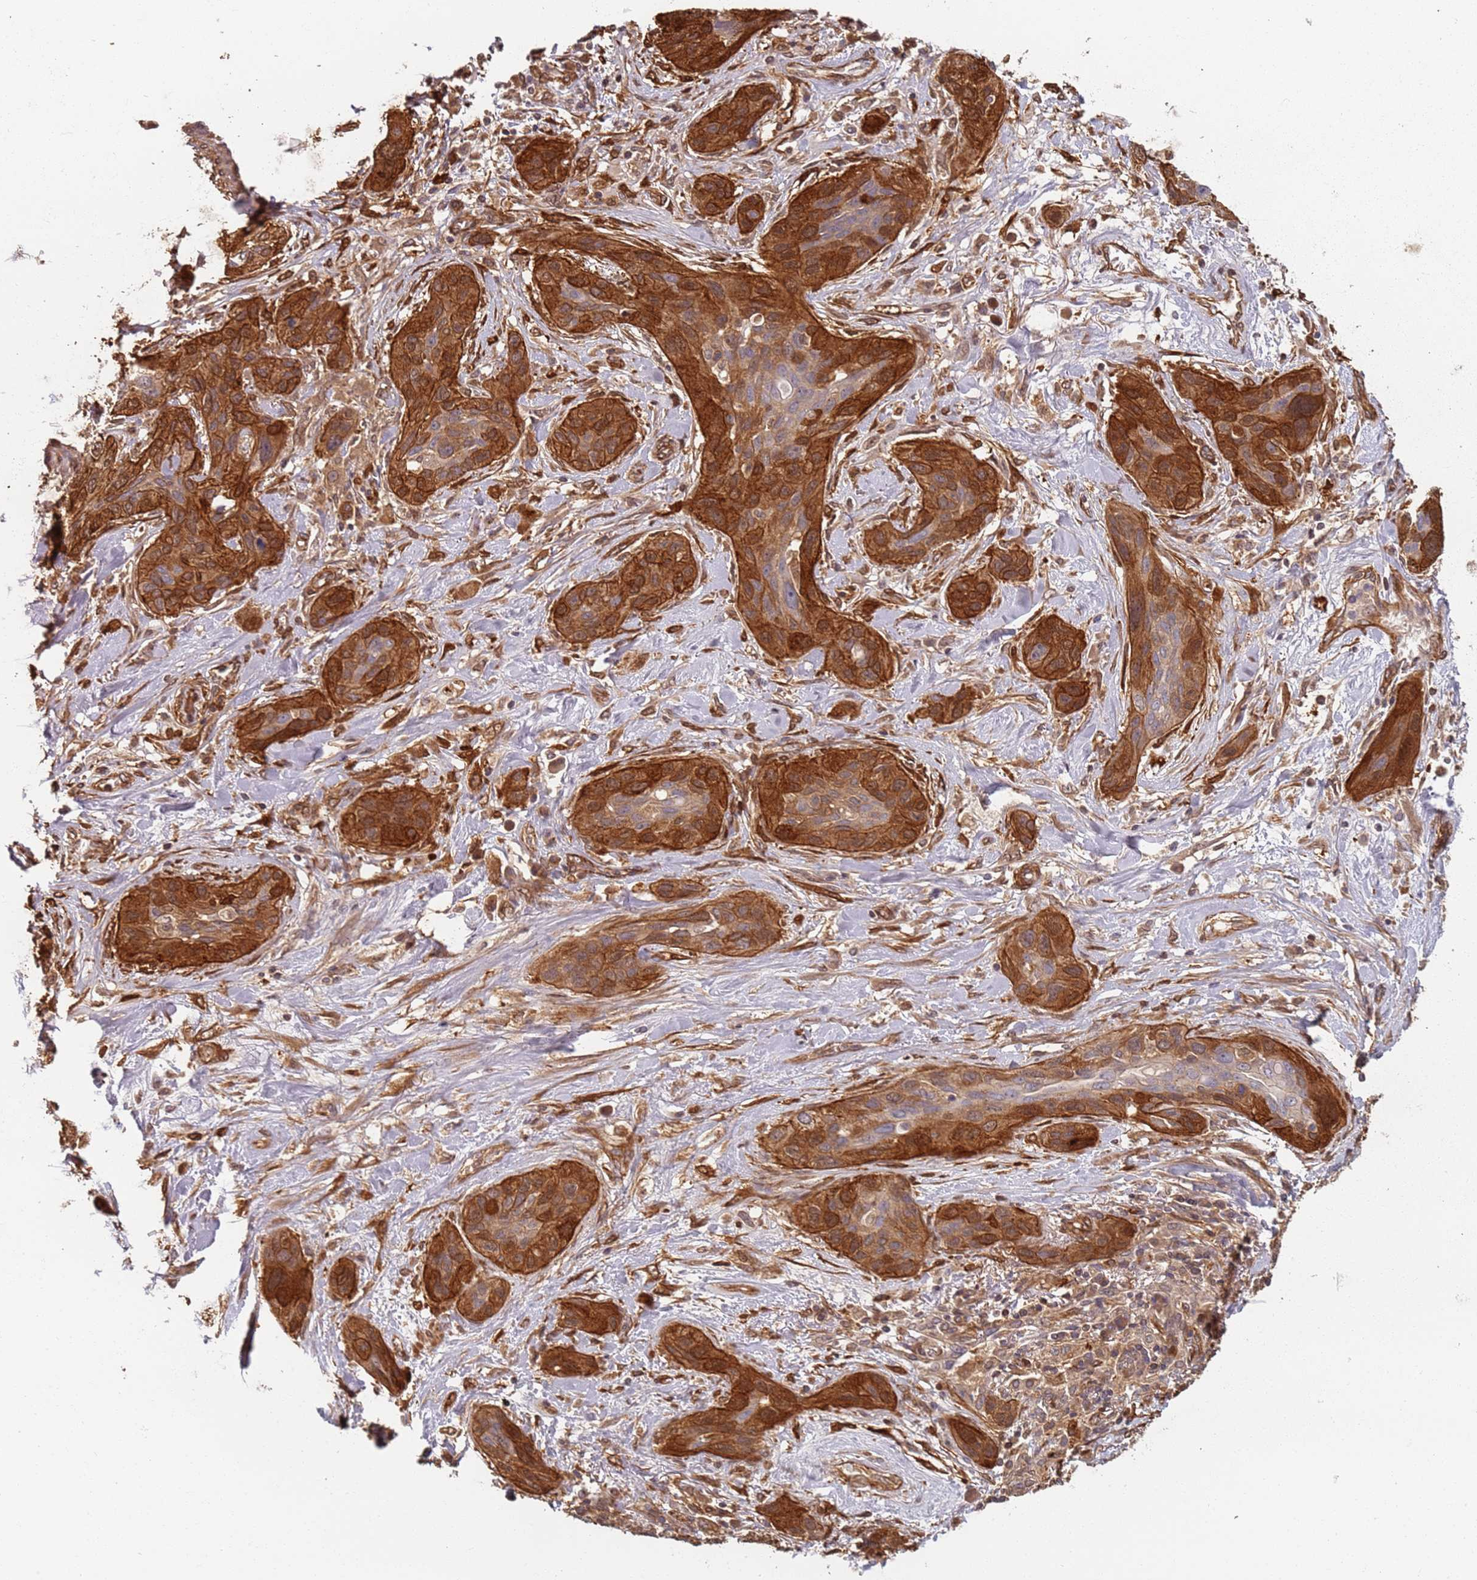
{"staining": {"intensity": "strong", "quantity": ">75%", "location": "cytoplasmic/membranous"}, "tissue": "lung cancer", "cell_type": "Tumor cells", "image_type": "cancer", "snomed": [{"axis": "morphology", "description": "Squamous cell carcinoma, NOS"}, {"axis": "topography", "description": "Lung"}], "caption": "Human lung cancer stained with a protein marker reveals strong staining in tumor cells.", "gene": "SDCCAG8", "patient": {"sex": "female", "age": 70}}